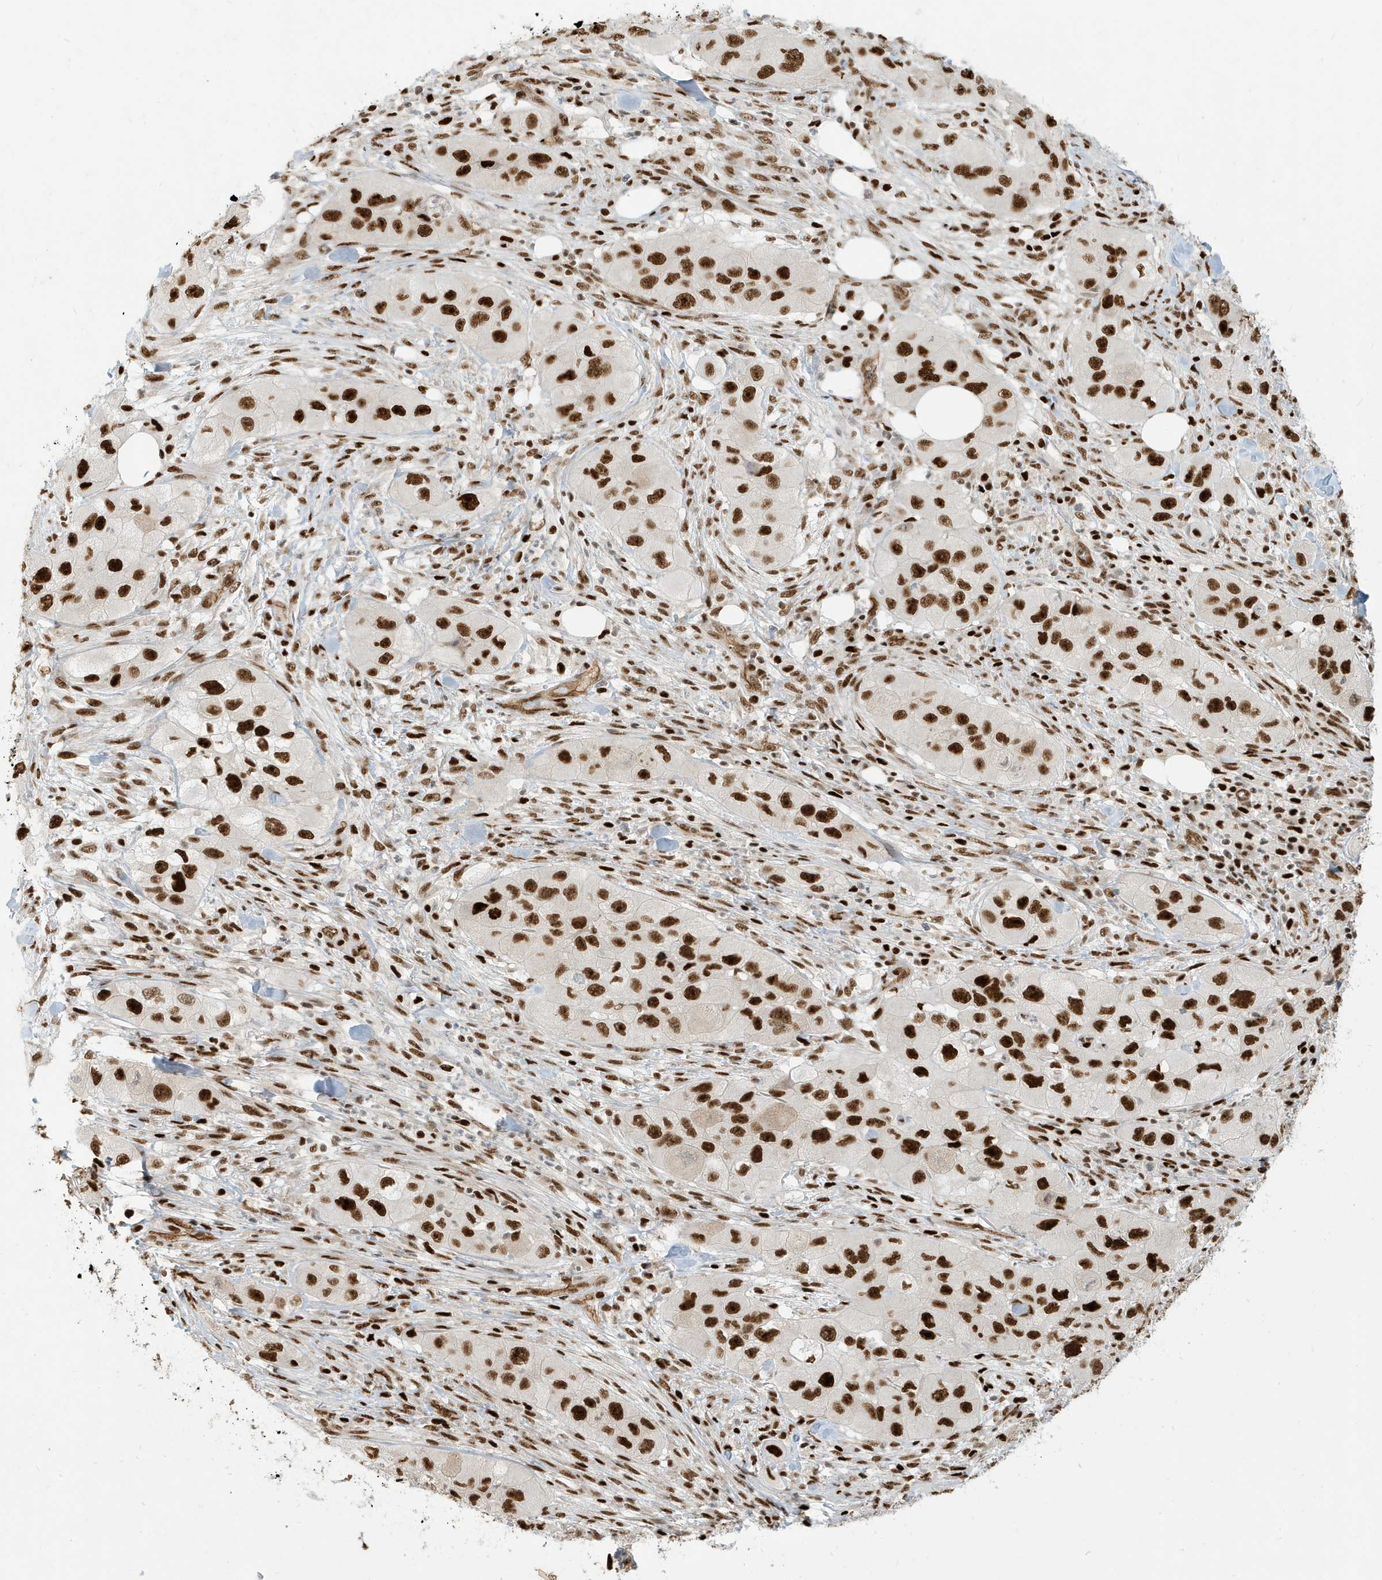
{"staining": {"intensity": "strong", "quantity": ">75%", "location": "nuclear"}, "tissue": "skin cancer", "cell_type": "Tumor cells", "image_type": "cancer", "snomed": [{"axis": "morphology", "description": "Squamous cell carcinoma, NOS"}, {"axis": "topography", "description": "Skin"}, {"axis": "topography", "description": "Subcutis"}], "caption": "Immunohistochemistry (DAB (3,3'-diaminobenzidine)) staining of human skin cancer (squamous cell carcinoma) exhibits strong nuclear protein expression in about >75% of tumor cells.", "gene": "CKS2", "patient": {"sex": "male", "age": 73}}